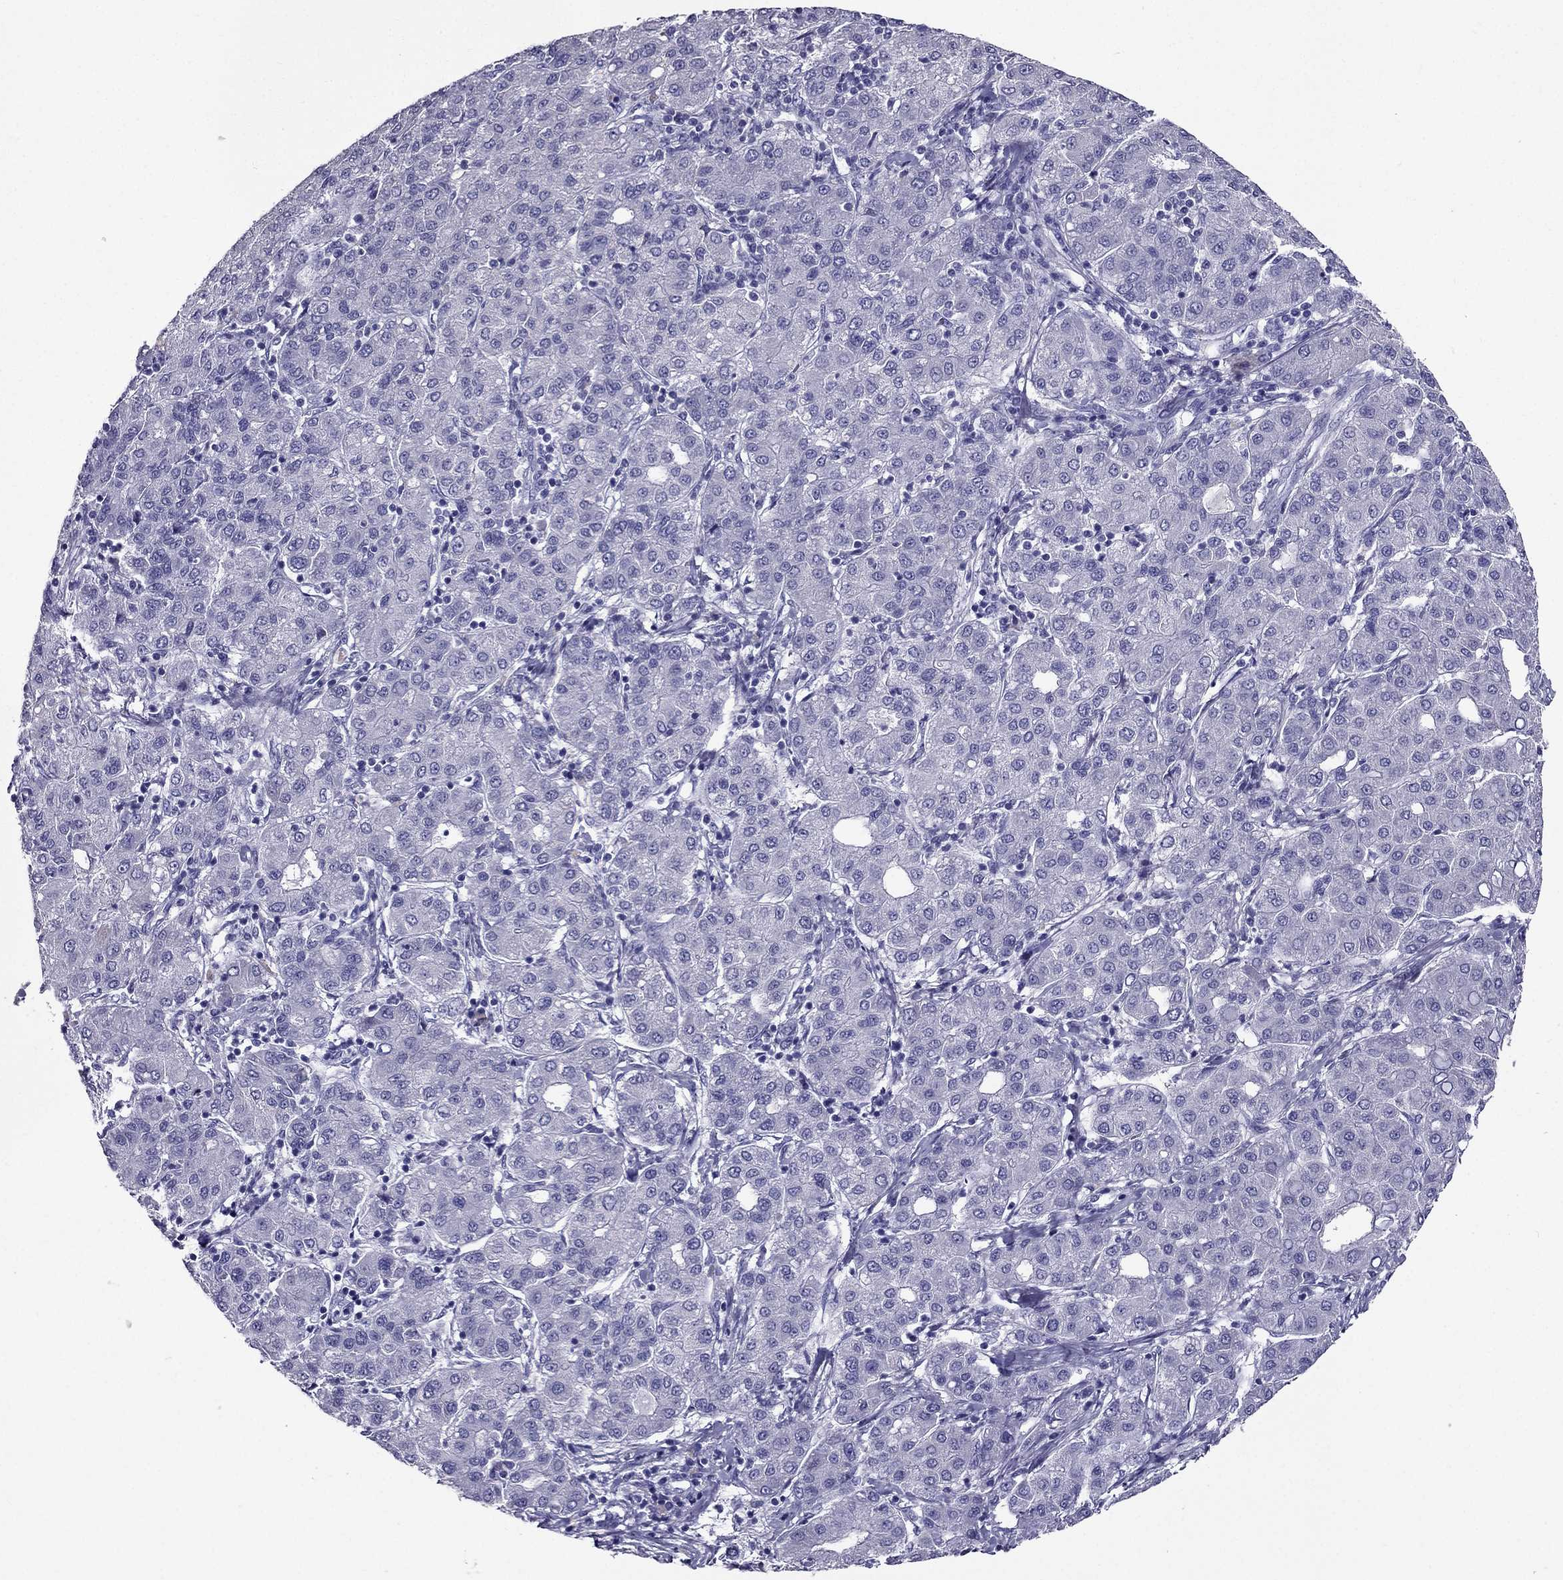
{"staining": {"intensity": "negative", "quantity": "none", "location": "none"}, "tissue": "liver cancer", "cell_type": "Tumor cells", "image_type": "cancer", "snomed": [{"axis": "morphology", "description": "Carcinoma, Hepatocellular, NOS"}, {"axis": "topography", "description": "Liver"}], "caption": "There is no significant expression in tumor cells of liver cancer. (DAB (3,3'-diaminobenzidine) IHC visualized using brightfield microscopy, high magnification).", "gene": "ZNF541", "patient": {"sex": "male", "age": 65}}